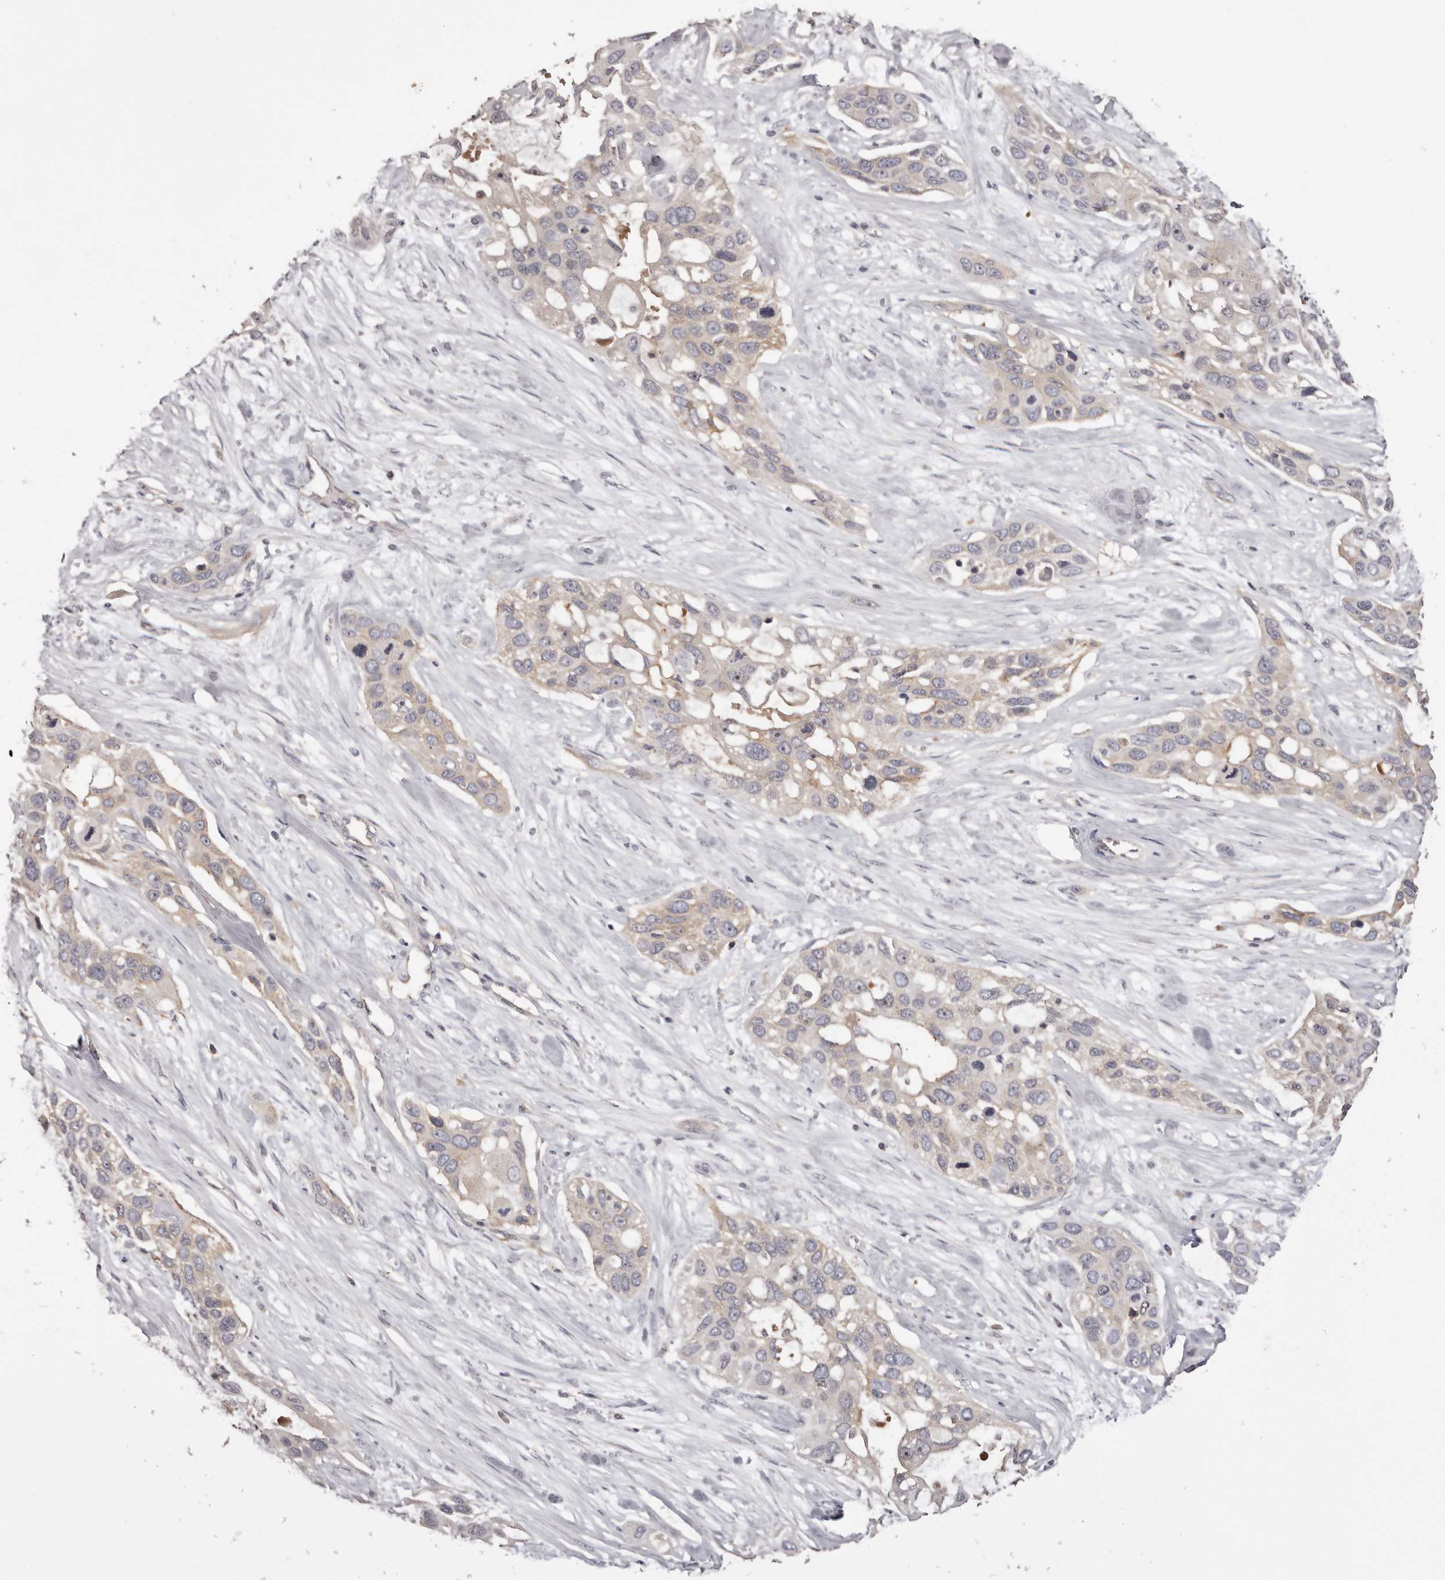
{"staining": {"intensity": "weak", "quantity": "25%-75%", "location": "cytoplasmic/membranous"}, "tissue": "pancreatic cancer", "cell_type": "Tumor cells", "image_type": "cancer", "snomed": [{"axis": "morphology", "description": "Adenocarcinoma, NOS"}, {"axis": "topography", "description": "Pancreas"}], "caption": "Brown immunohistochemical staining in human adenocarcinoma (pancreatic) demonstrates weak cytoplasmic/membranous staining in about 25%-75% of tumor cells. (DAB (3,3'-diaminobenzidine) IHC with brightfield microscopy, high magnification).", "gene": "LTV1", "patient": {"sex": "female", "age": 60}}